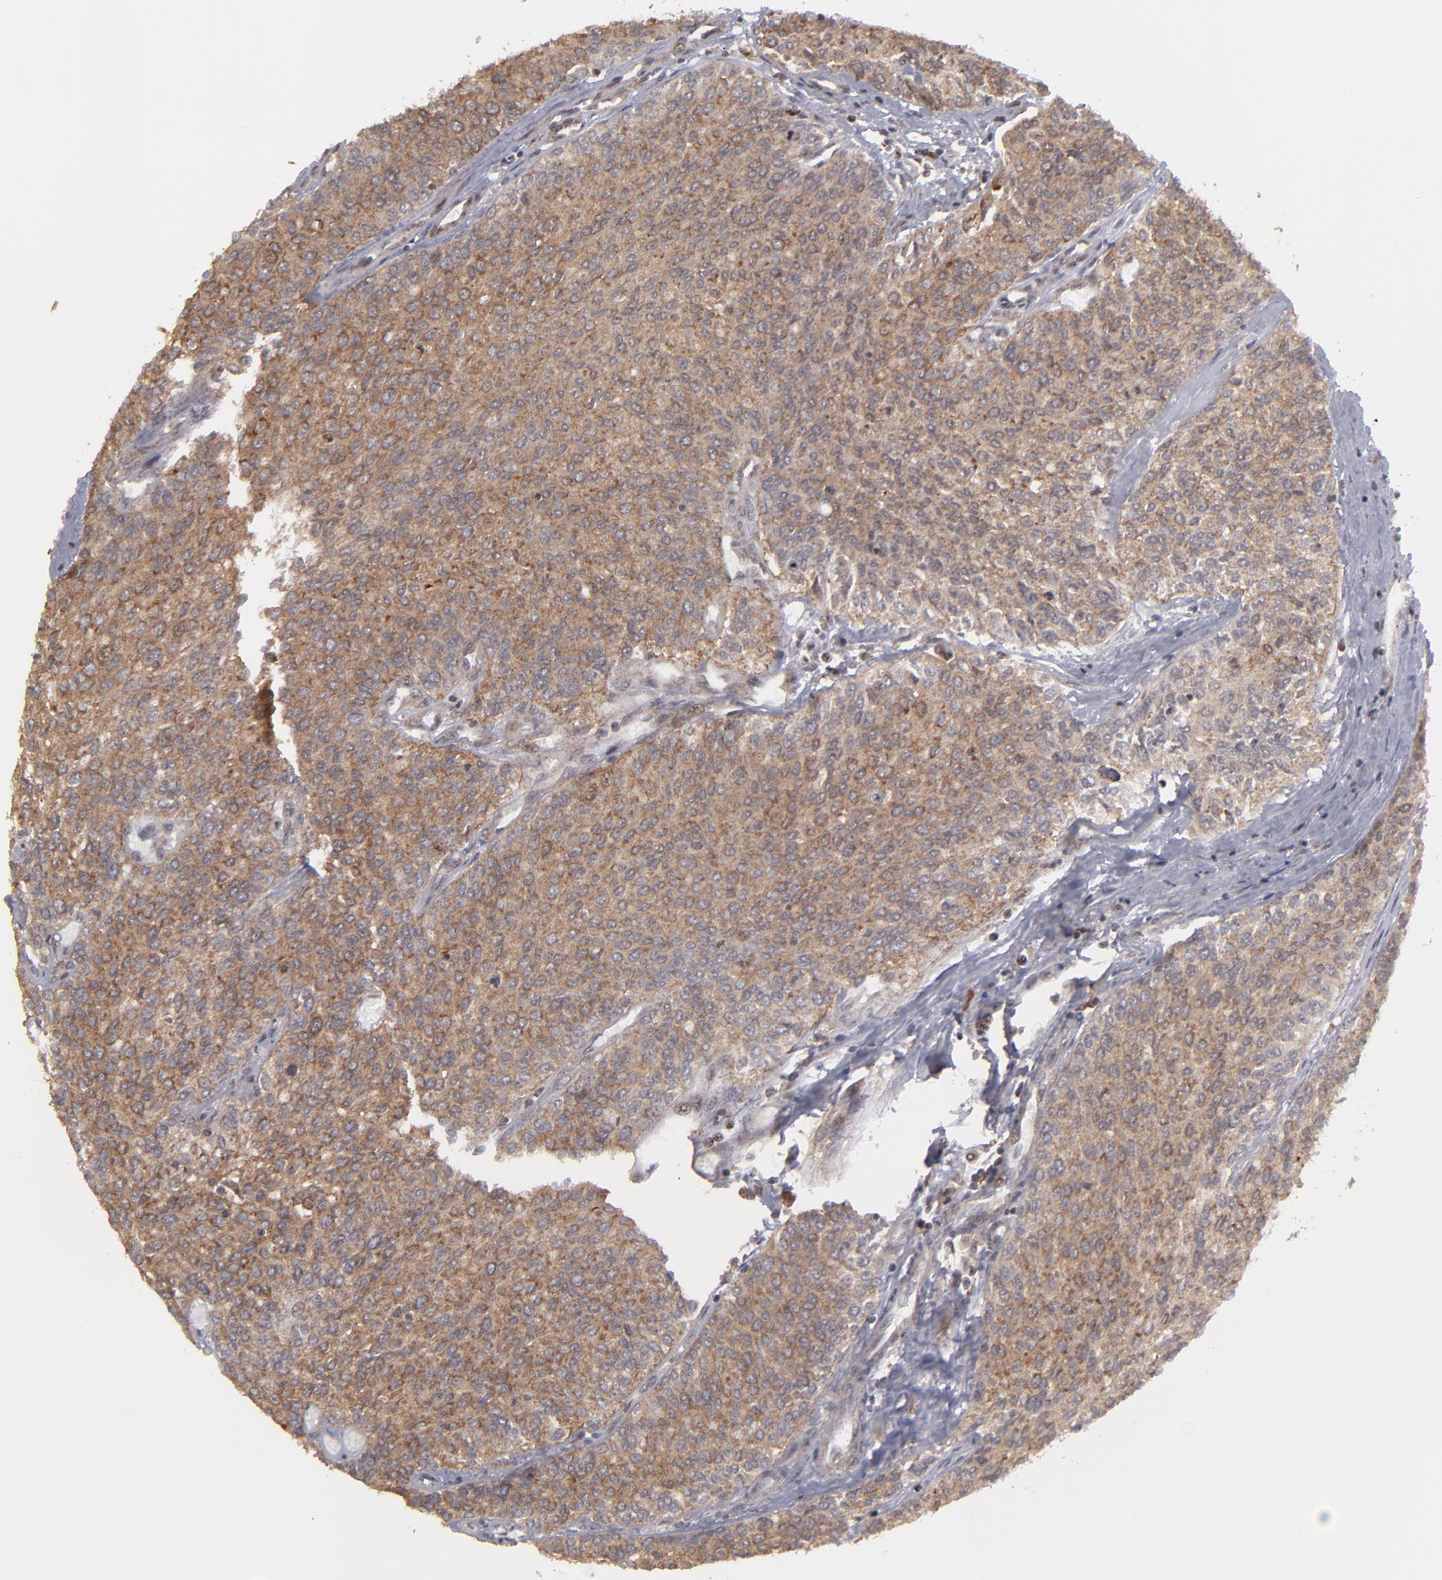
{"staining": {"intensity": "strong", "quantity": ">75%", "location": "cytoplasmic/membranous,nuclear"}, "tissue": "urothelial cancer", "cell_type": "Tumor cells", "image_type": "cancer", "snomed": [{"axis": "morphology", "description": "Urothelial carcinoma, Low grade"}, {"axis": "topography", "description": "Urinary bladder"}], "caption": "Strong cytoplasmic/membranous and nuclear staining is seen in approximately >75% of tumor cells in low-grade urothelial carcinoma.", "gene": "RGS6", "patient": {"sex": "female", "age": 73}}